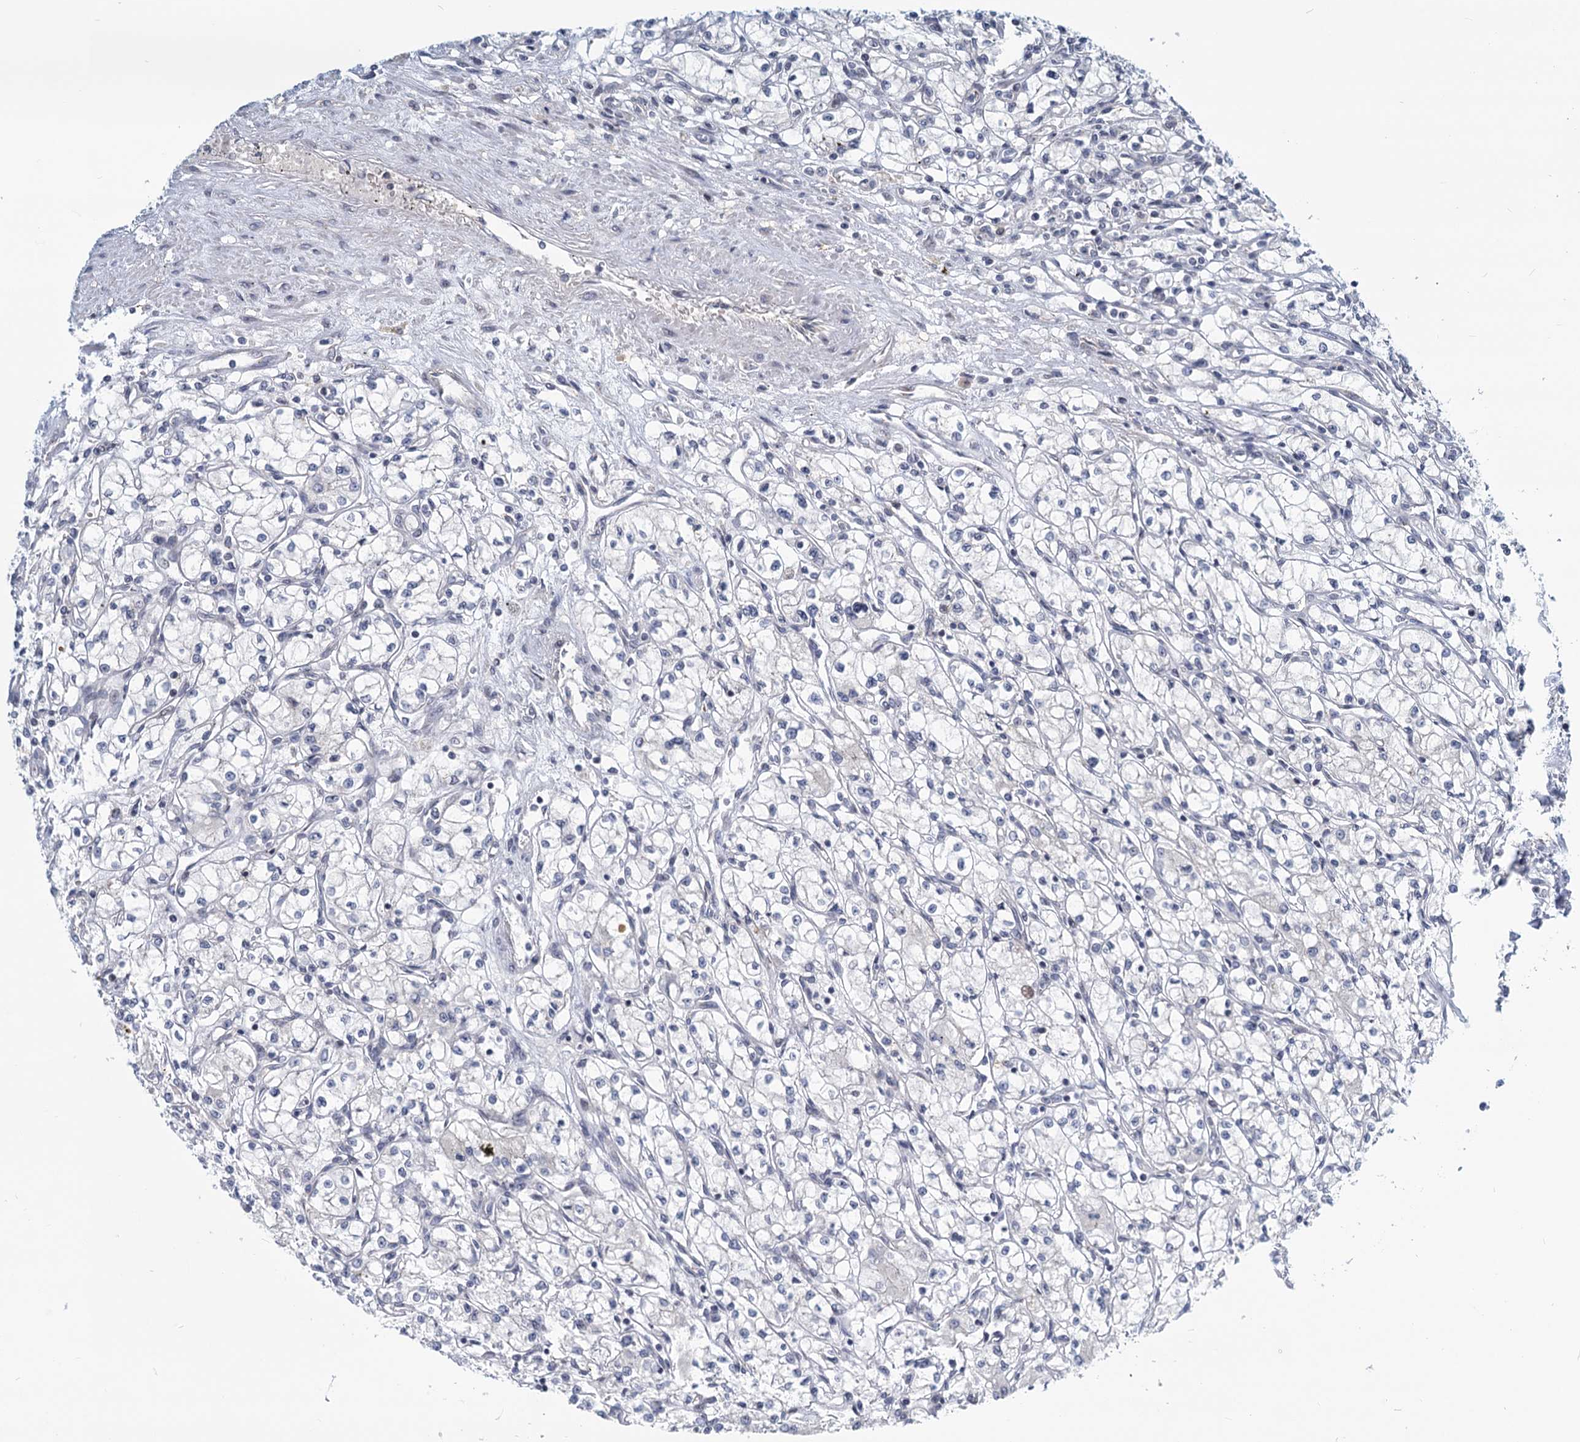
{"staining": {"intensity": "negative", "quantity": "none", "location": "none"}, "tissue": "renal cancer", "cell_type": "Tumor cells", "image_type": "cancer", "snomed": [{"axis": "morphology", "description": "Adenocarcinoma, NOS"}, {"axis": "topography", "description": "Kidney"}], "caption": "Photomicrograph shows no protein positivity in tumor cells of renal cancer tissue.", "gene": "STAP1", "patient": {"sex": "male", "age": 59}}